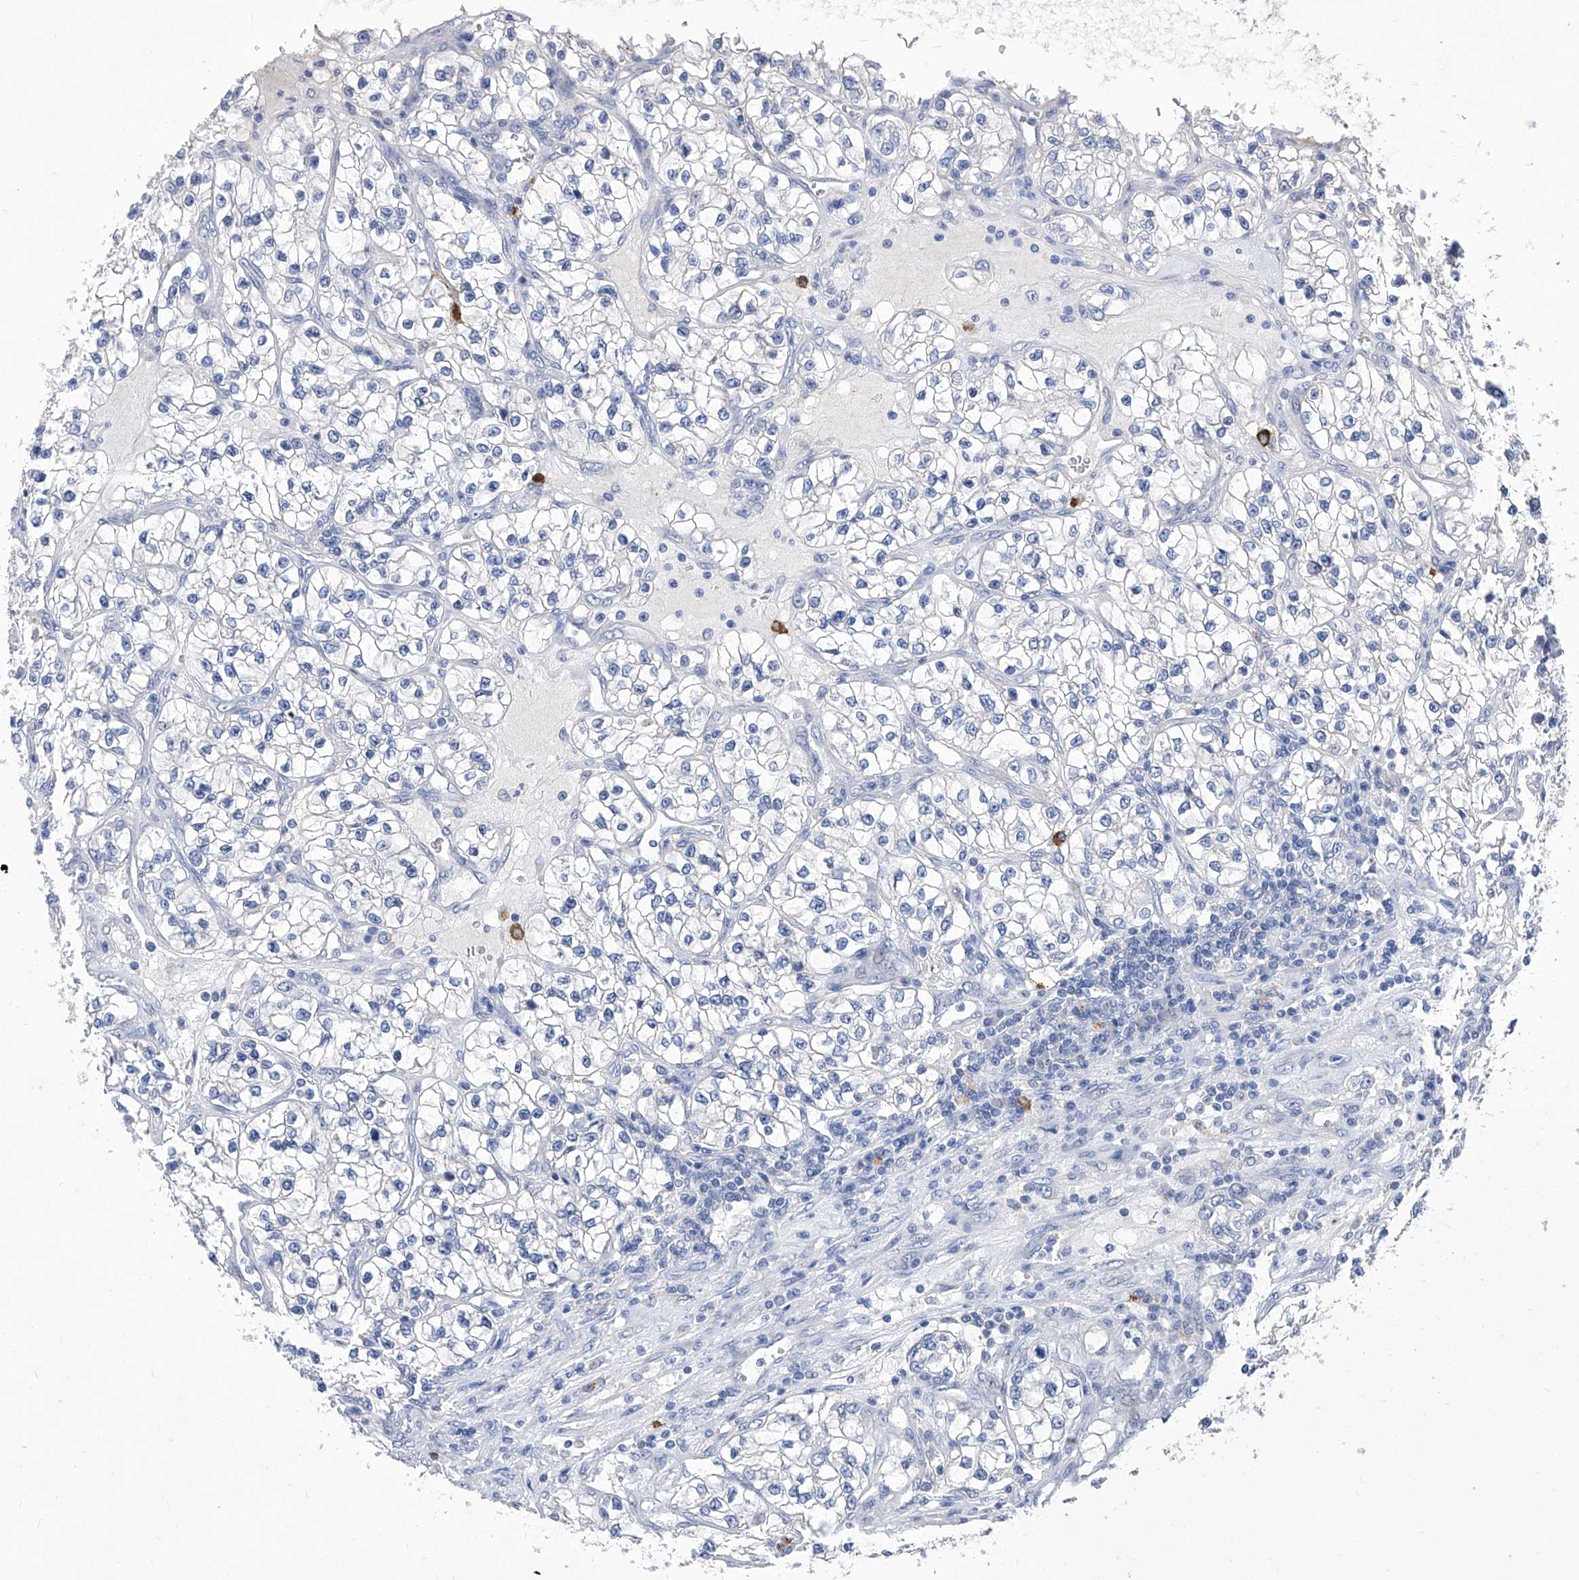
{"staining": {"intensity": "negative", "quantity": "none", "location": "none"}, "tissue": "renal cancer", "cell_type": "Tumor cells", "image_type": "cancer", "snomed": [{"axis": "morphology", "description": "Adenocarcinoma, NOS"}, {"axis": "topography", "description": "Kidney"}], "caption": "Immunohistochemistry (IHC) of renal cancer exhibits no staining in tumor cells.", "gene": "IFNL2", "patient": {"sex": "female", "age": 57}}